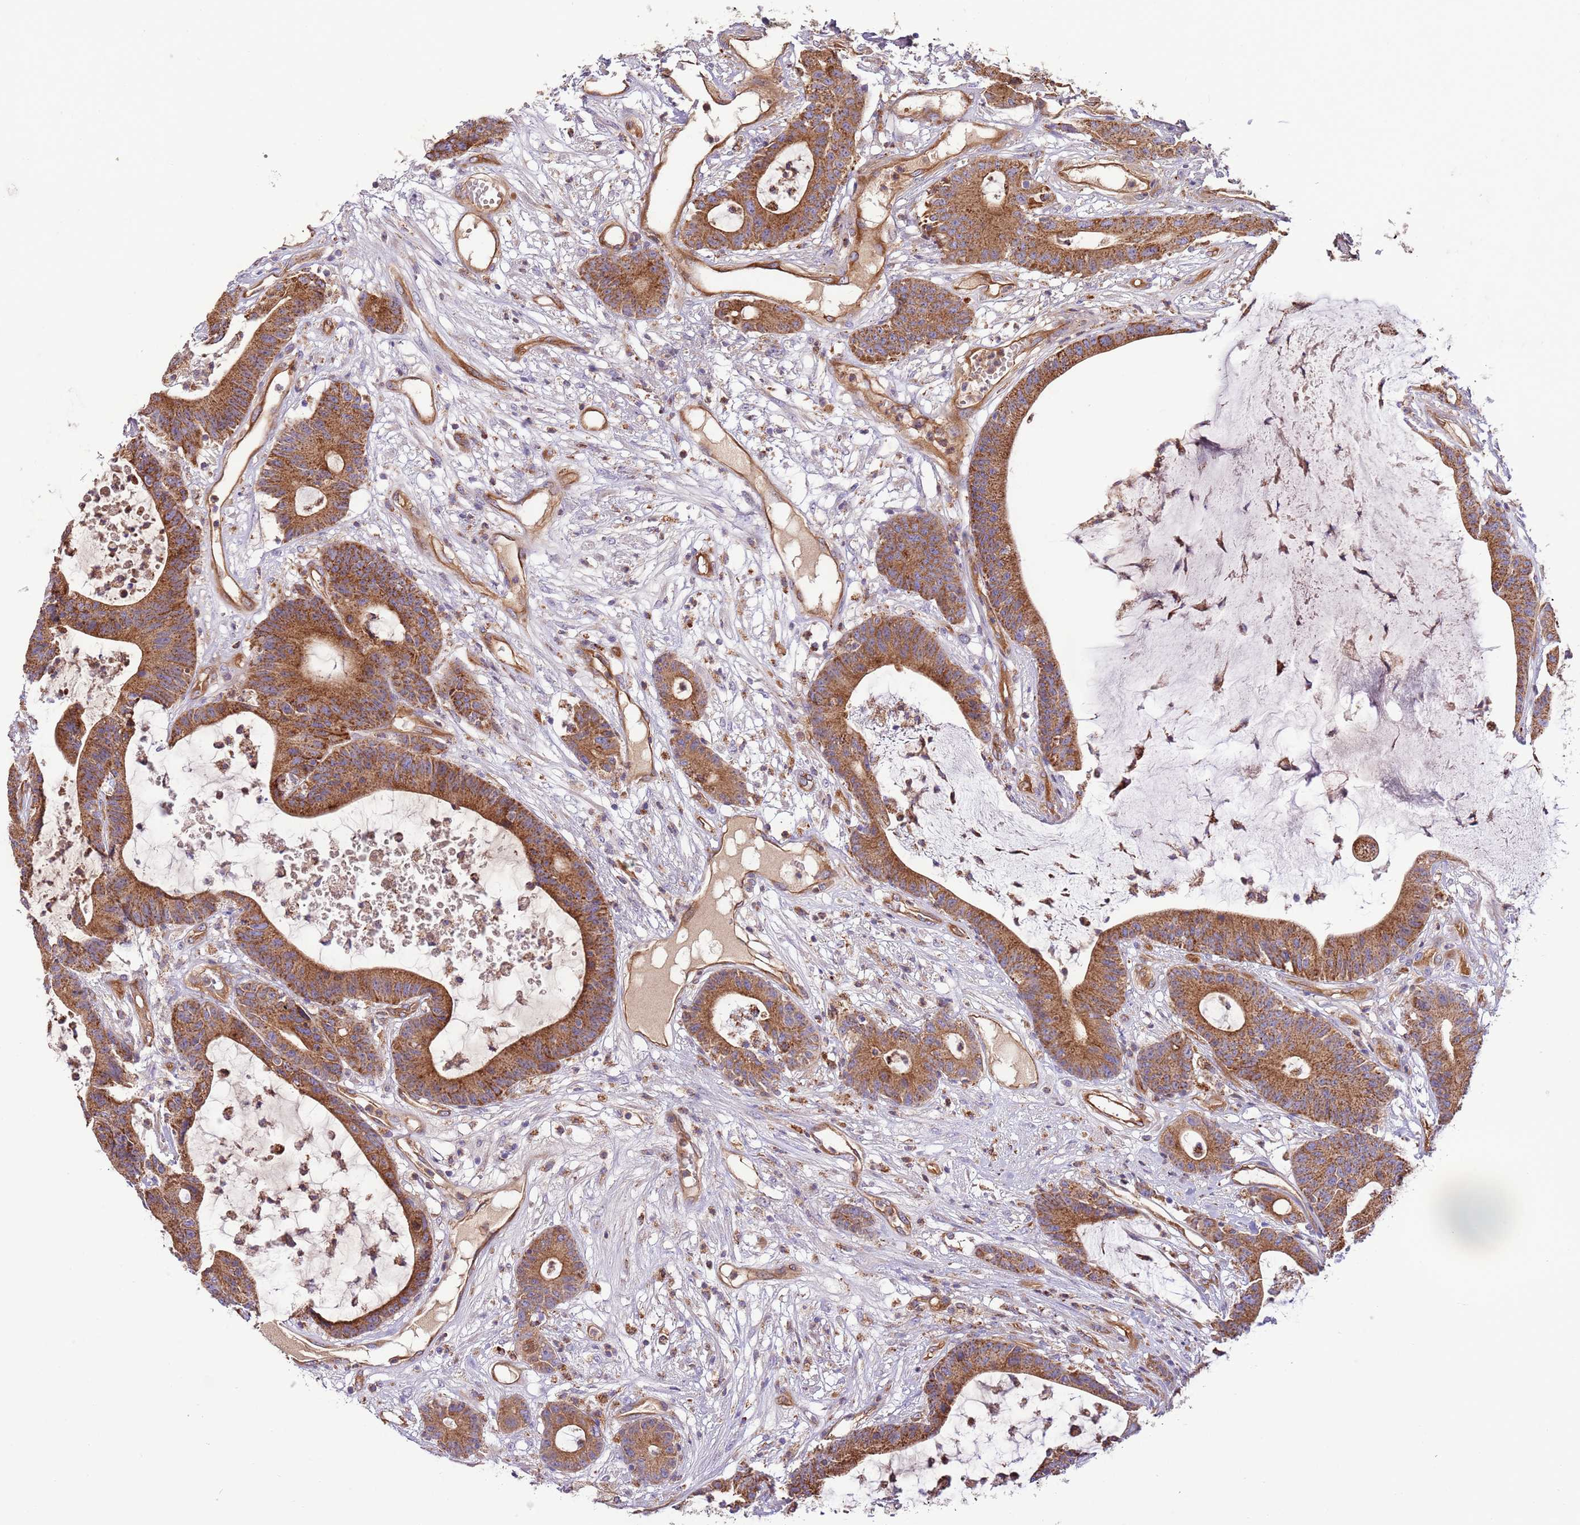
{"staining": {"intensity": "strong", "quantity": ">75%", "location": "cytoplasmic/membranous"}, "tissue": "colorectal cancer", "cell_type": "Tumor cells", "image_type": "cancer", "snomed": [{"axis": "morphology", "description": "Adenocarcinoma, NOS"}, {"axis": "topography", "description": "Colon"}], "caption": "Strong cytoplasmic/membranous positivity for a protein is seen in approximately >75% of tumor cells of colorectal adenocarcinoma using immunohistochemistry (IHC).", "gene": "DOCK6", "patient": {"sex": "female", "age": 84}}